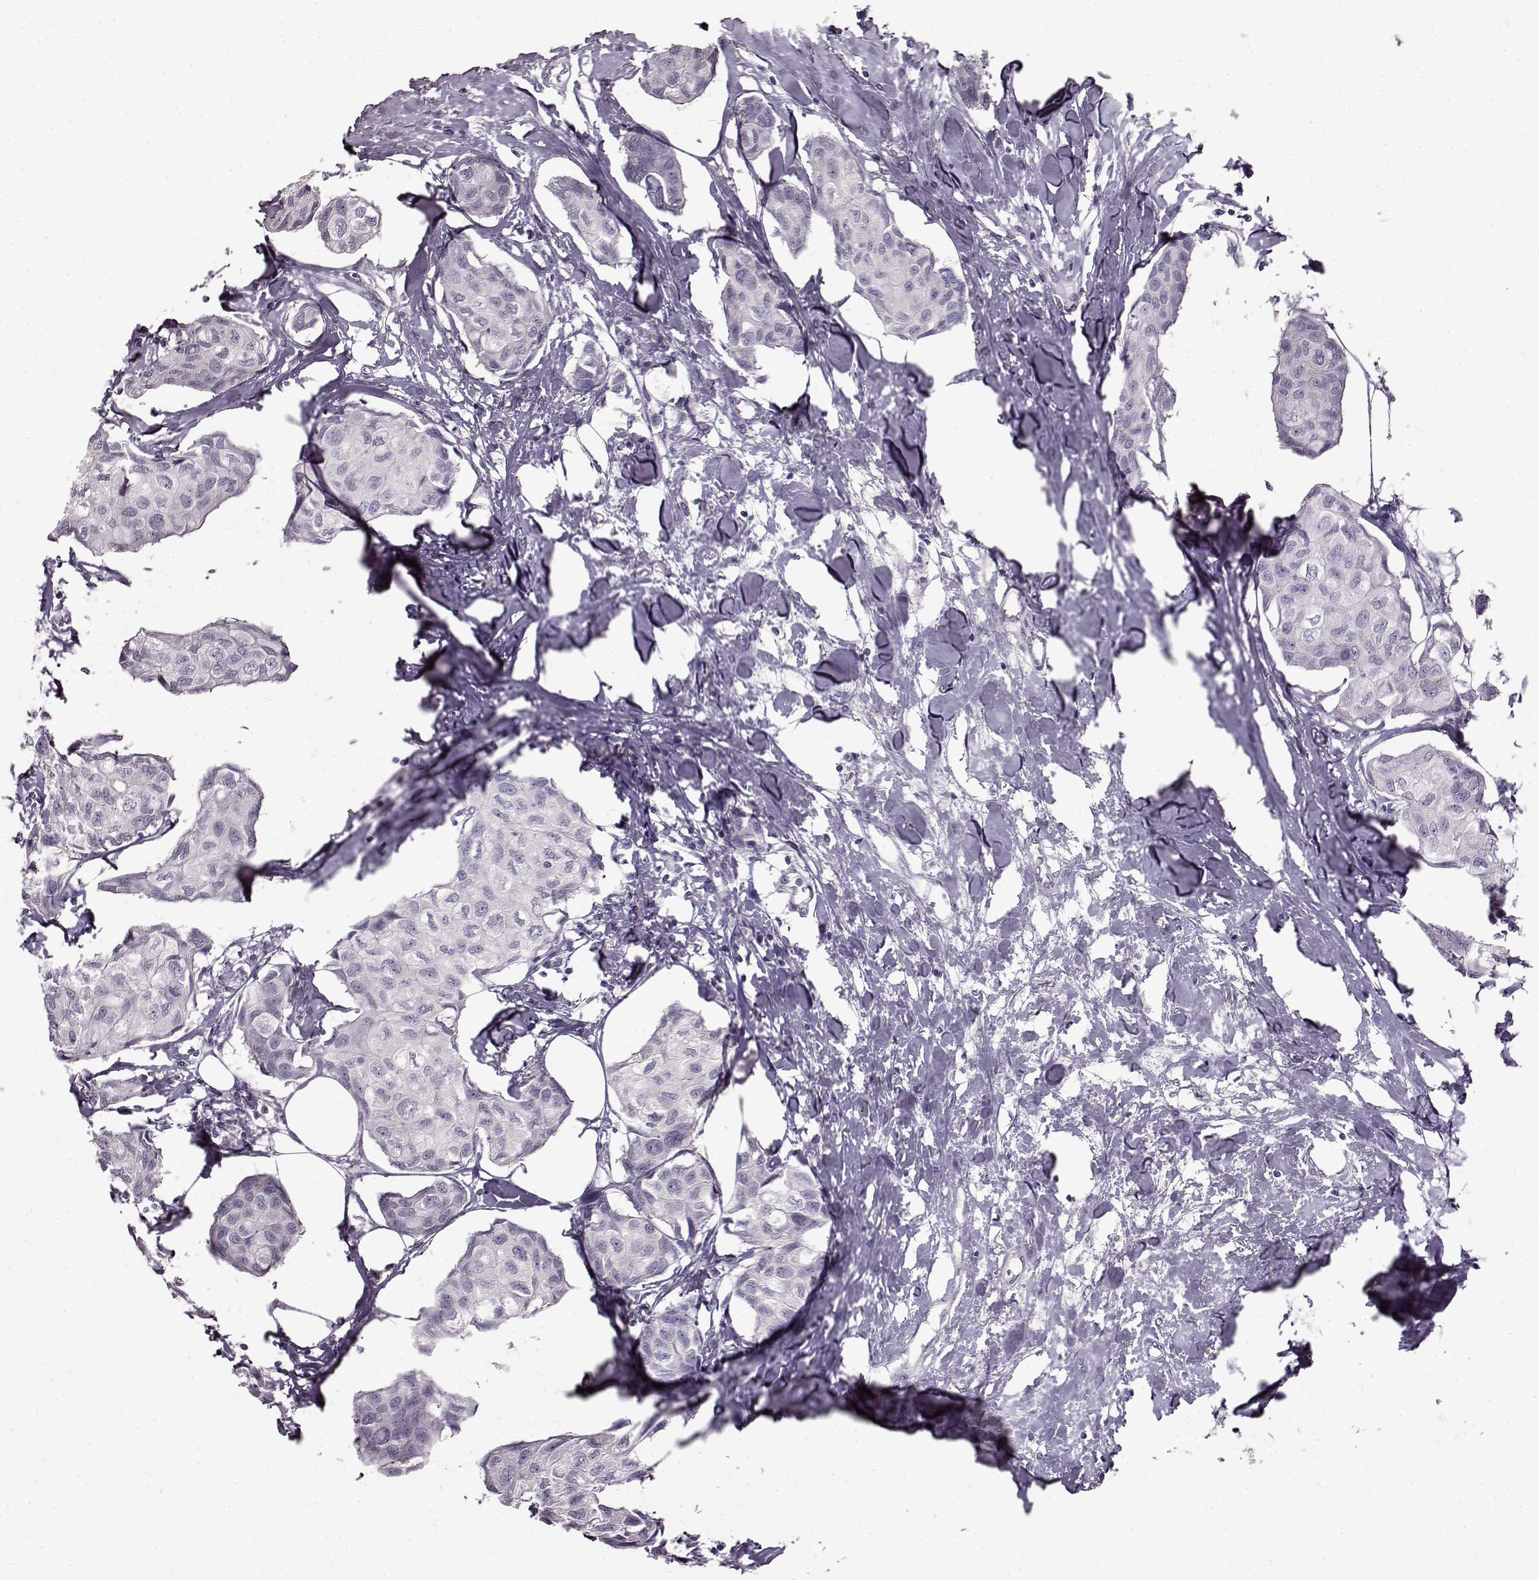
{"staining": {"intensity": "negative", "quantity": "none", "location": "none"}, "tissue": "breast cancer", "cell_type": "Tumor cells", "image_type": "cancer", "snomed": [{"axis": "morphology", "description": "Duct carcinoma"}, {"axis": "topography", "description": "Breast"}], "caption": "Invasive ductal carcinoma (breast) stained for a protein using immunohistochemistry (IHC) demonstrates no positivity tumor cells.", "gene": "FSHB", "patient": {"sex": "female", "age": 80}}